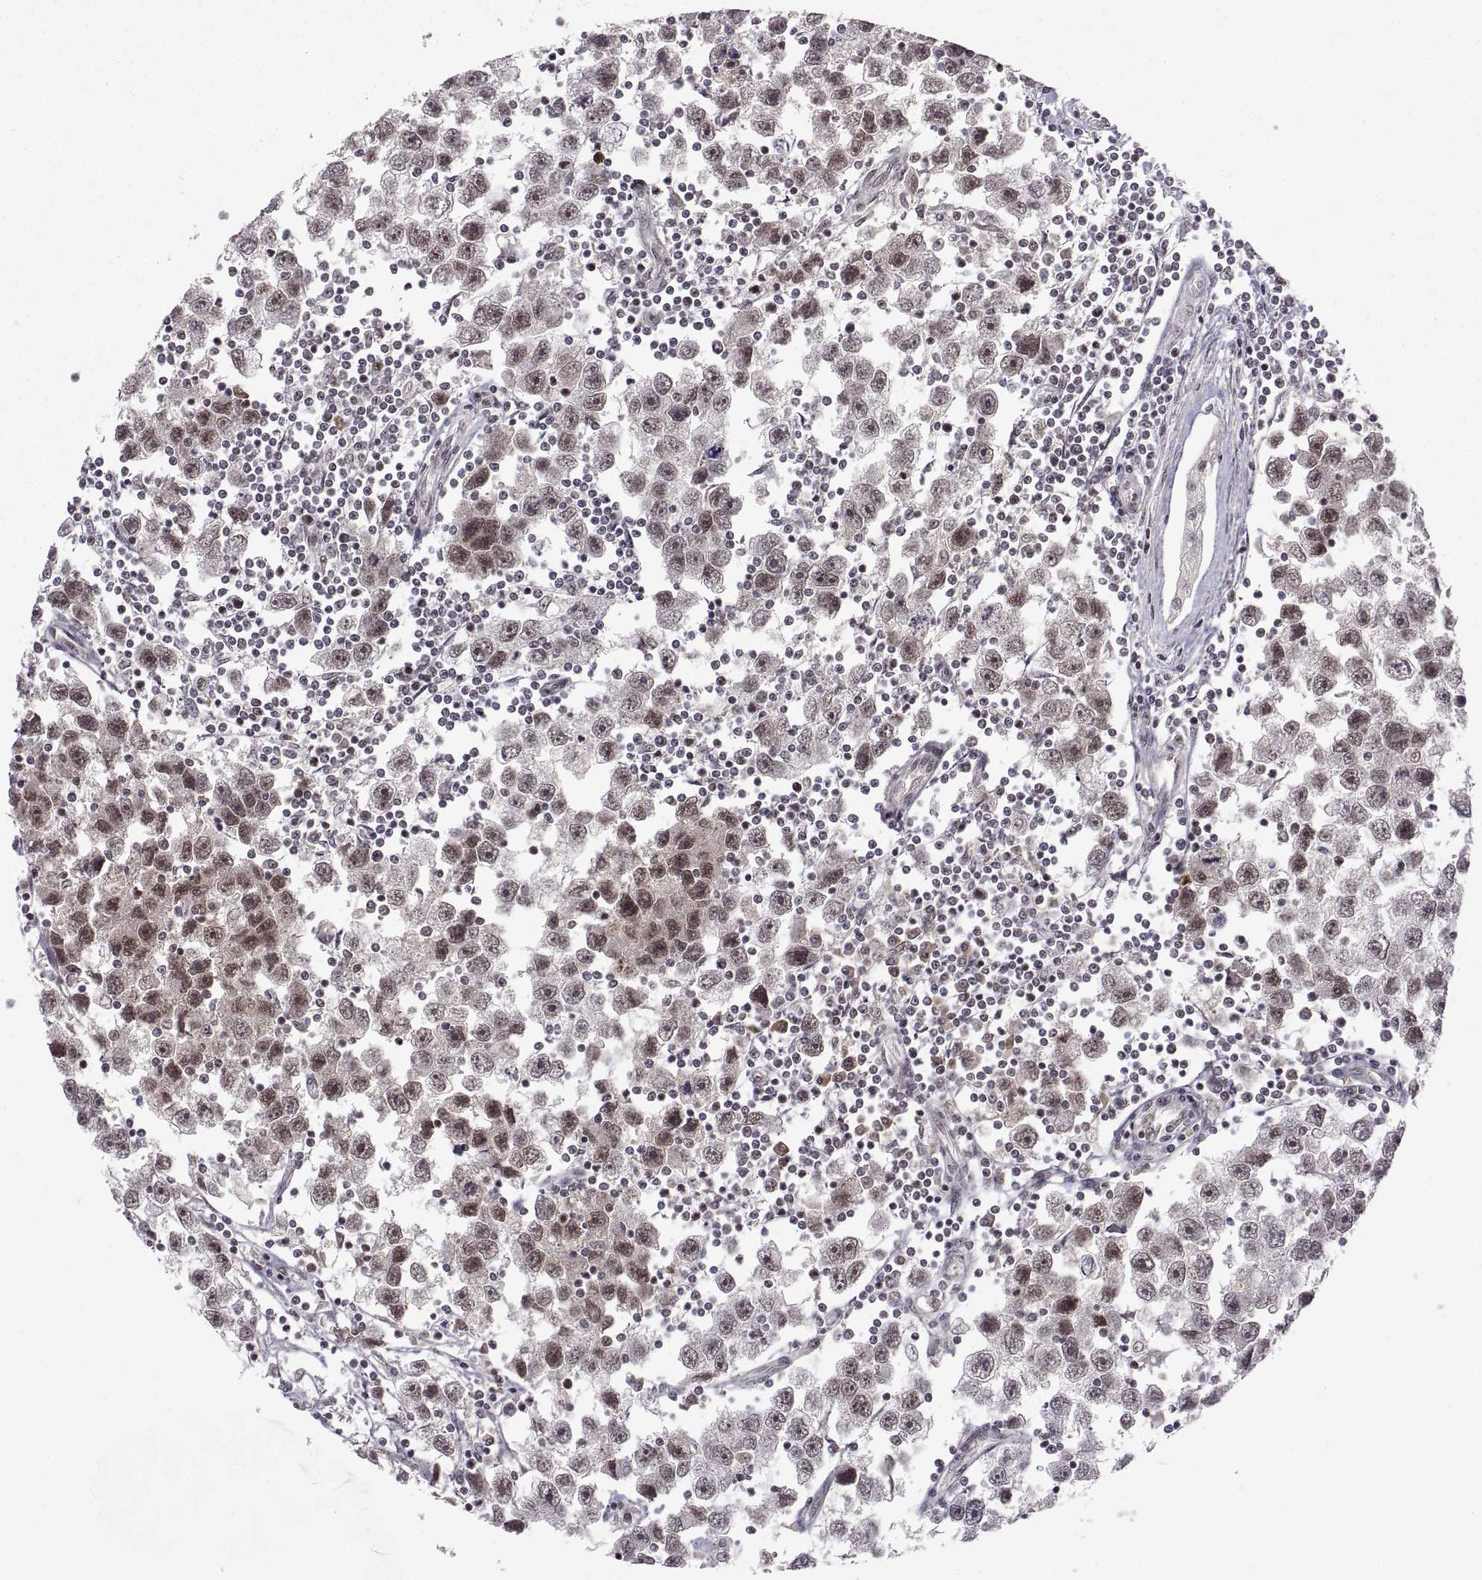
{"staining": {"intensity": "weak", "quantity": ">75%", "location": "cytoplasmic/membranous"}, "tissue": "testis cancer", "cell_type": "Tumor cells", "image_type": "cancer", "snomed": [{"axis": "morphology", "description": "Seminoma, NOS"}, {"axis": "topography", "description": "Testis"}], "caption": "Immunohistochemical staining of seminoma (testis) shows low levels of weak cytoplasmic/membranous protein positivity in about >75% of tumor cells.", "gene": "ABL2", "patient": {"sex": "male", "age": 30}}